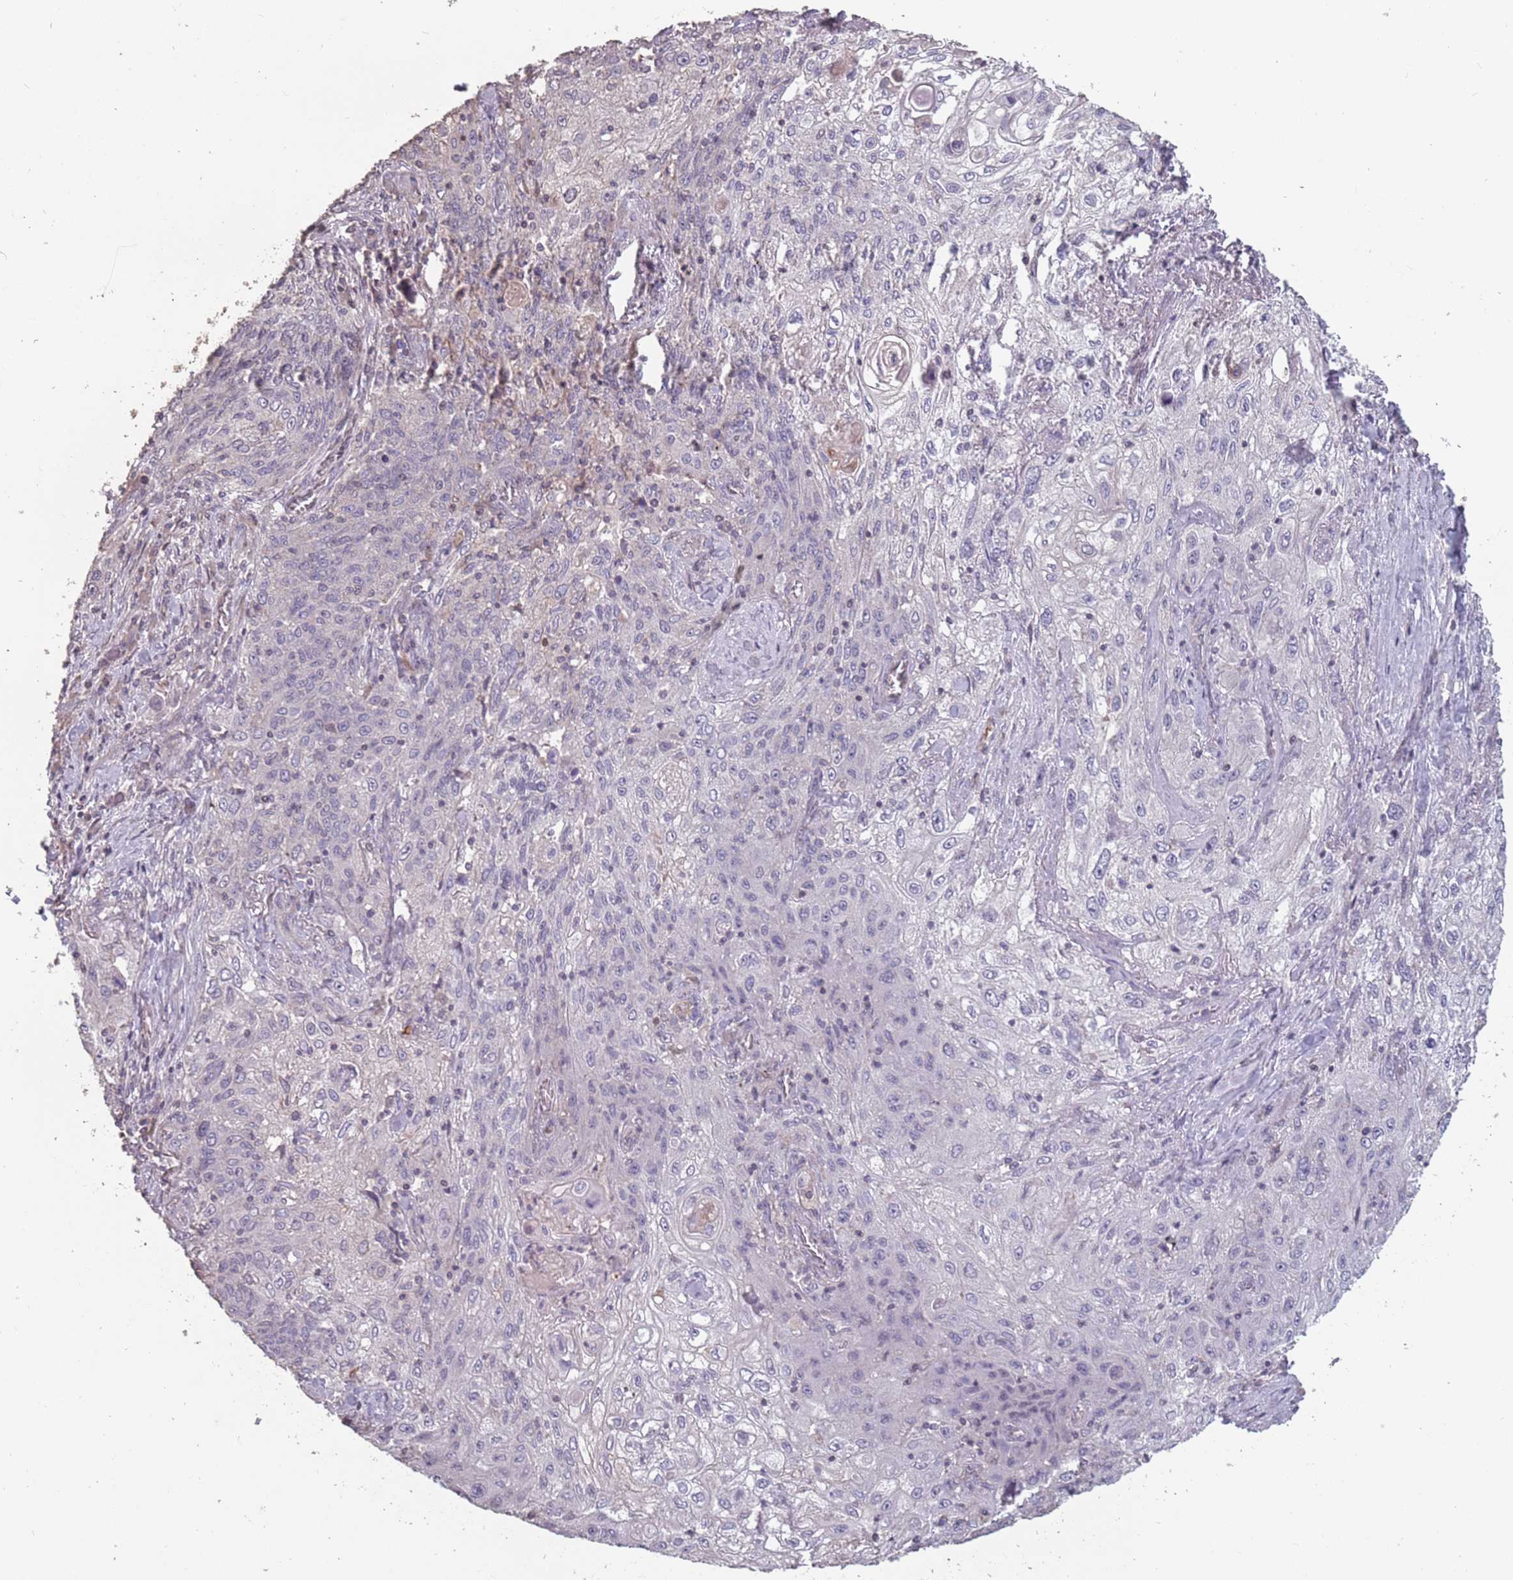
{"staining": {"intensity": "negative", "quantity": "none", "location": "none"}, "tissue": "lung cancer", "cell_type": "Tumor cells", "image_type": "cancer", "snomed": [{"axis": "morphology", "description": "Squamous cell carcinoma, NOS"}, {"axis": "topography", "description": "Lung"}], "caption": "Protein analysis of squamous cell carcinoma (lung) displays no significant positivity in tumor cells.", "gene": "MBD3L1", "patient": {"sex": "female", "age": 69}}